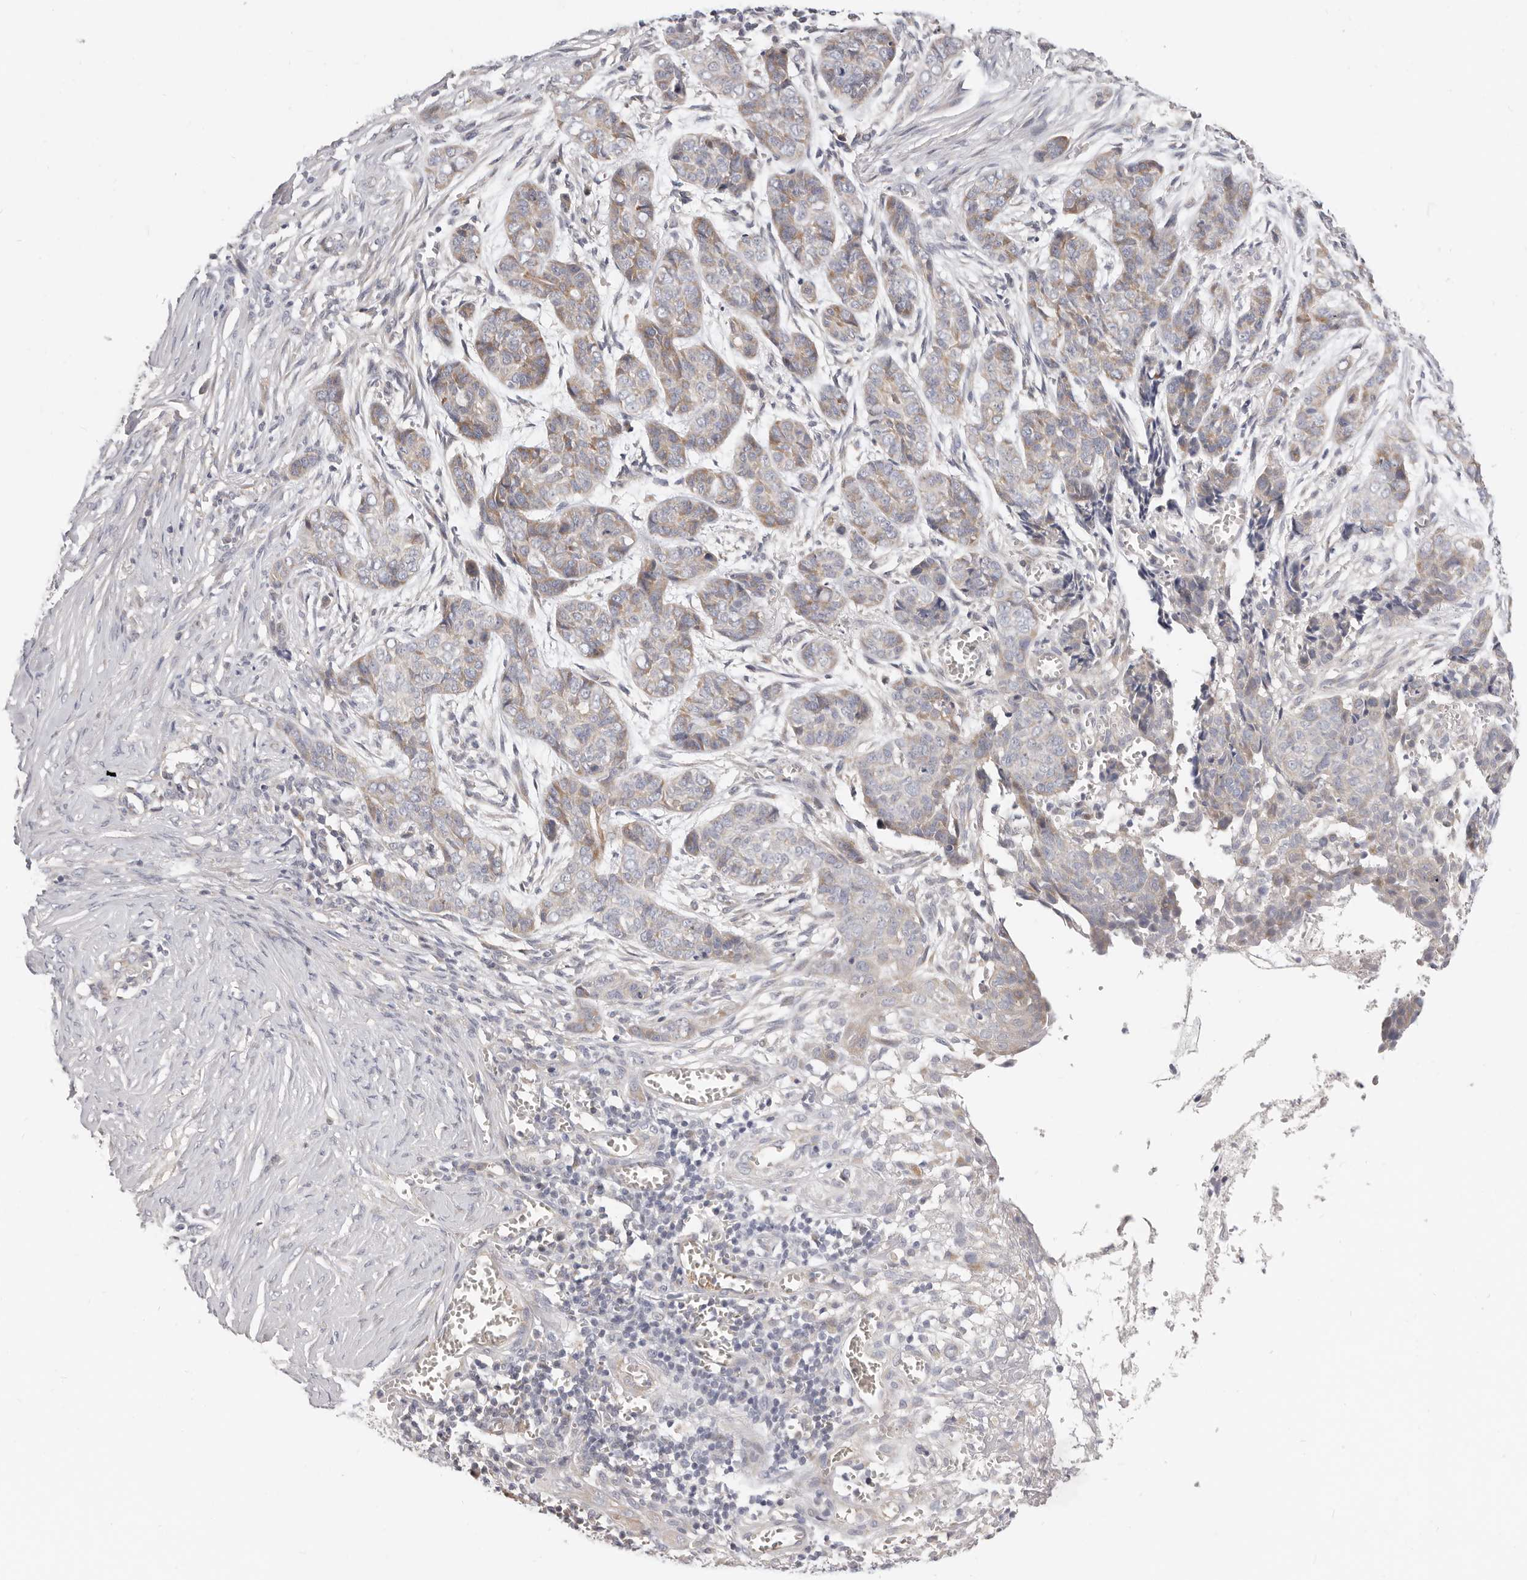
{"staining": {"intensity": "weak", "quantity": "25%-75%", "location": "cytoplasmic/membranous"}, "tissue": "skin cancer", "cell_type": "Tumor cells", "image_type": "cancer", "snomed": [{"axis": "morphology", "description": "Basal cell carcinoma"}, {"axis": "topography", "description": "Skin"}], "caption": "Tumor cells exhibit low levels of weak cytoplasmic/membranous expression in about 25%-75% of cells in skin cancer (basal cell carcinoma).", "gene": "TFB2M", "patient": {"sex": "female", "age": 64}}